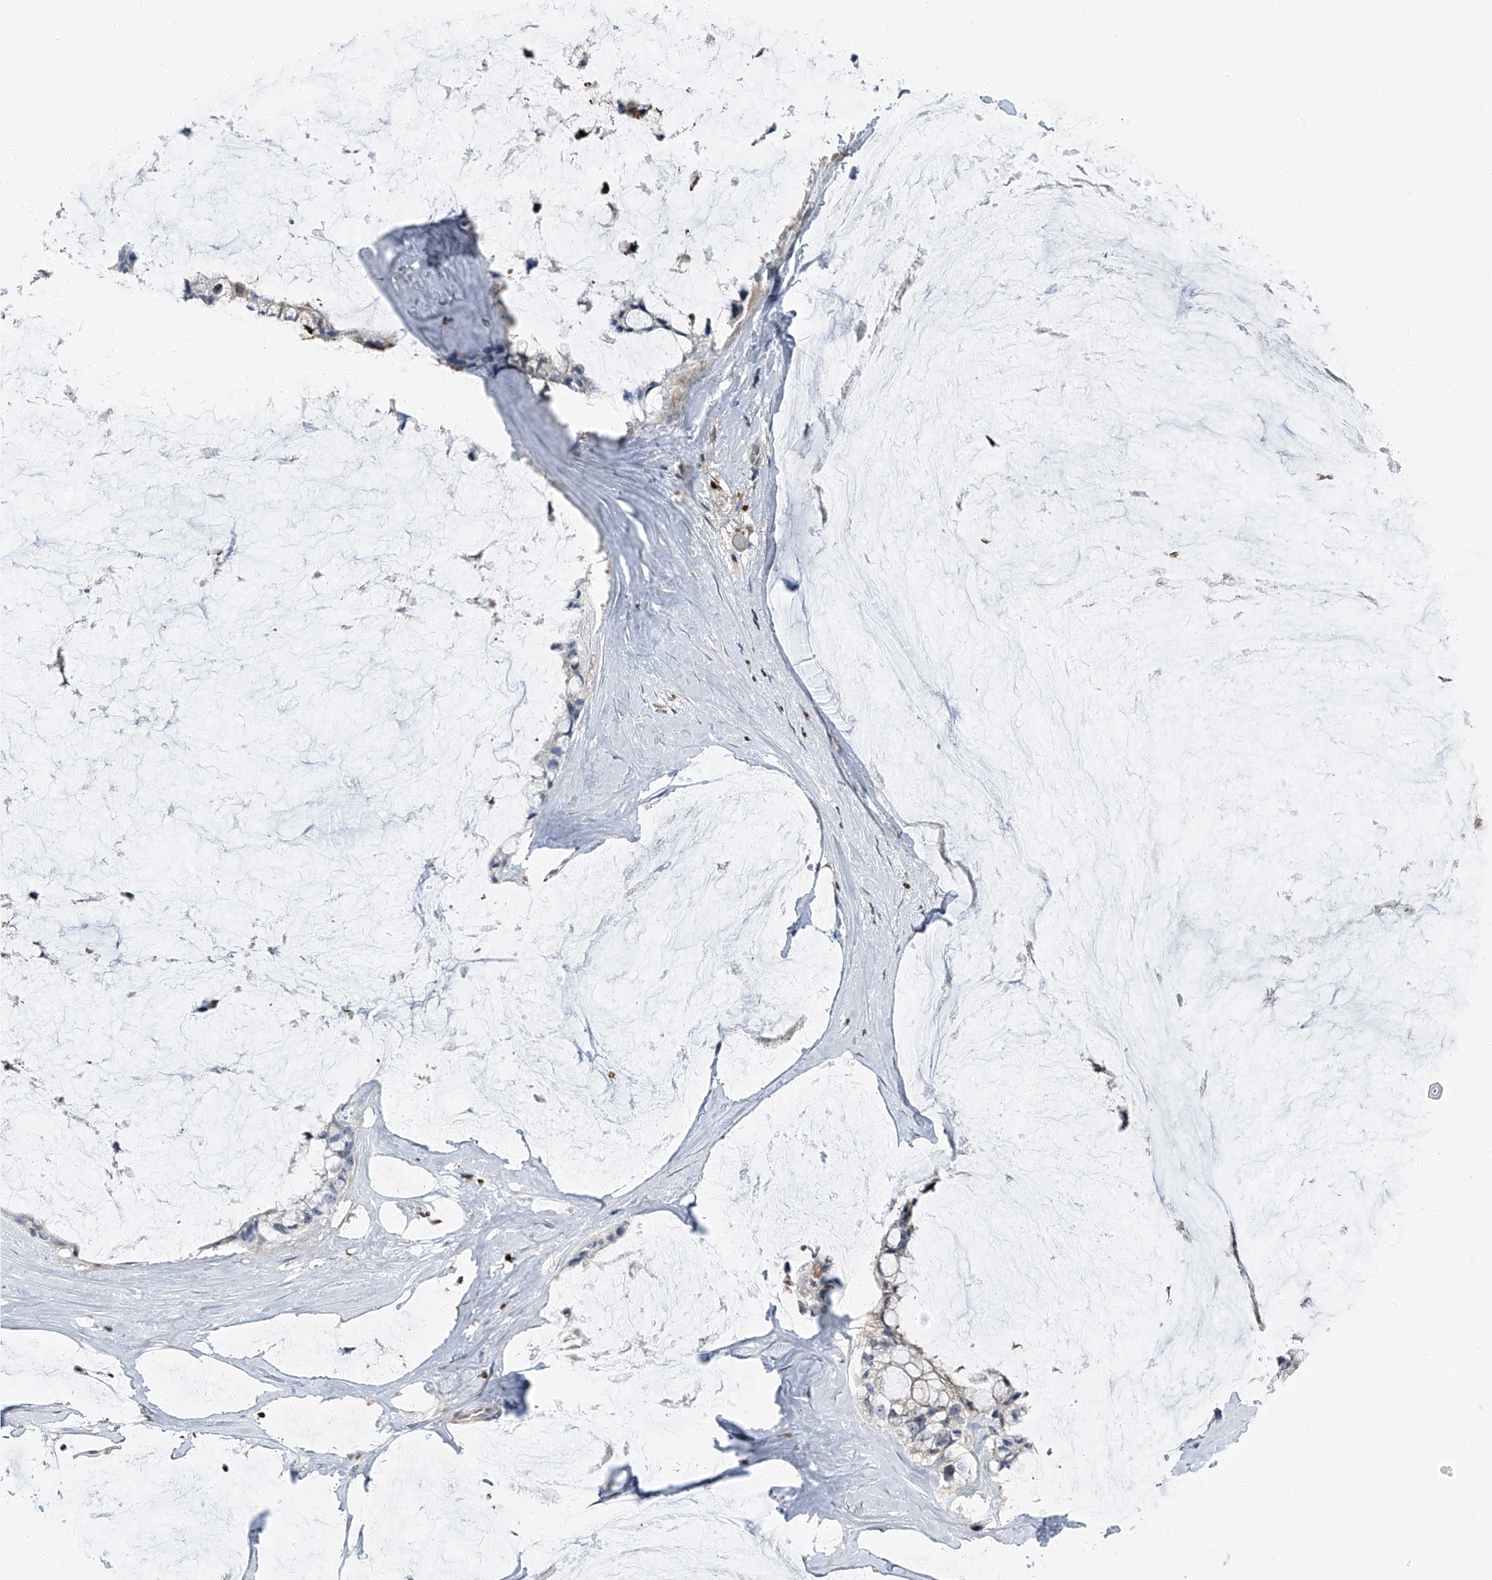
{"staining": {"intensity": "negative", "quantity": "none", "location": "none"}, "tissue": "ovarian cancer", "cell_type": "Tumor cells", "image_type": "cancer", "snomed": [{"axis": "morphology", "description": "Cystadenocarcinoma, mucinous, NOS"}, {"axis": "topography", "description": "Ovary"}], "caption": "DAB immunohistochemical staining of ovarian cancer demonstrates no significant expression in tumor cells.", "gene": "PSMB10", "patient": {"sex": "female", "age": 39}}